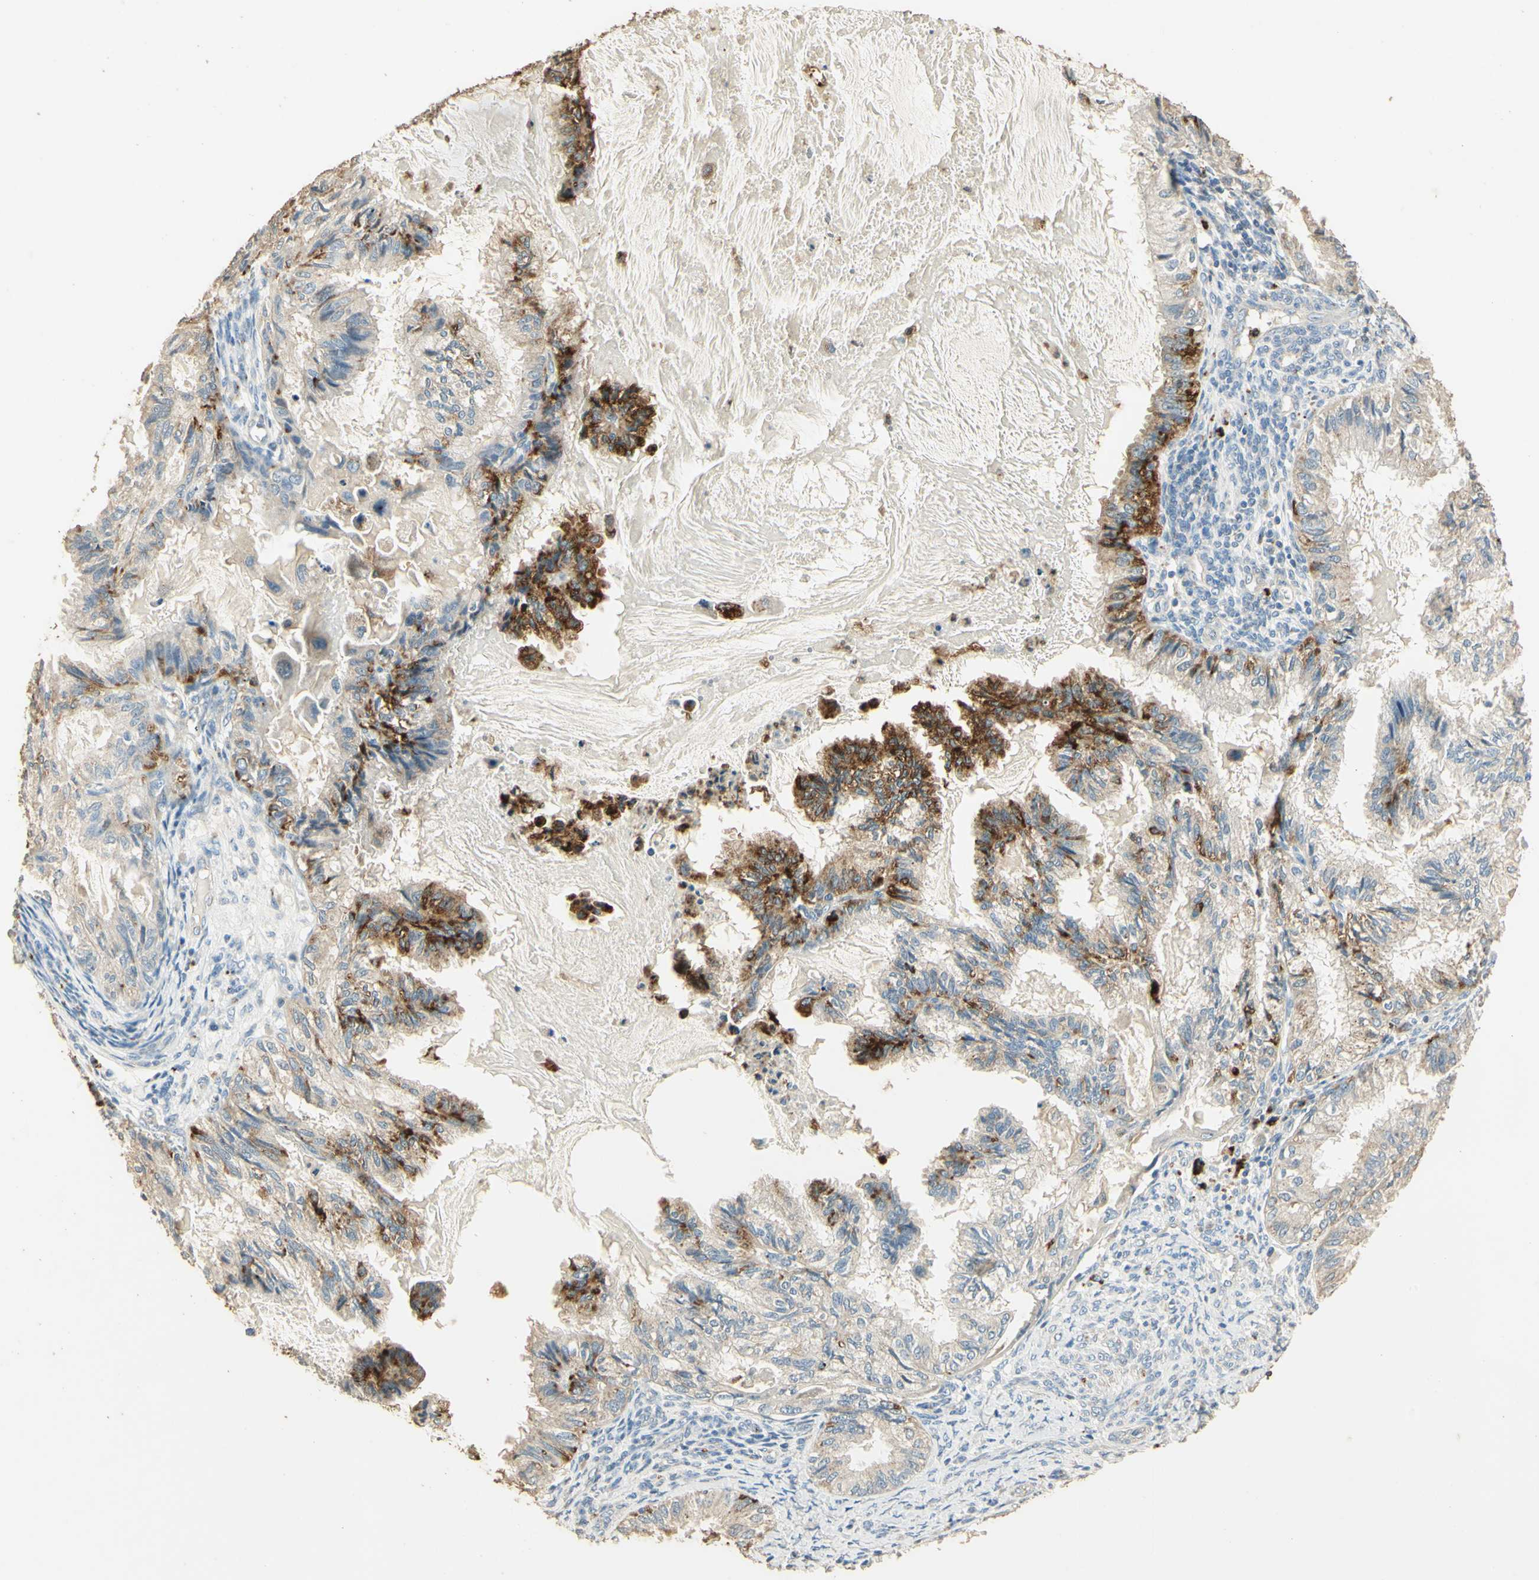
{"staining": {"intensity": "strong", "quantity": "<25%", "location": "cytoplasmic/membranous"}, "tissue": "cervical cancer", "cell_type": "Tumor cells", "image_type": "cancer", "snomed": [{"axis": "morphology", "description": "Normal tissue, NOS"}, {"axis": "morphology", "description": "Adenocarcinoma, NOS"}, {"axis": "topography", "description": "Cervix"}, {"axis": "topography", "description": "Endometrium"}], "caption": "The immunohistochemical stain highlights strong cytoplasmic/membranous positivity in tumor cells of cervical cancer (adenocarcinoma) tissue.", "gene": "ARHGEF17", "patient": {"sex": "female", "age": 86}}